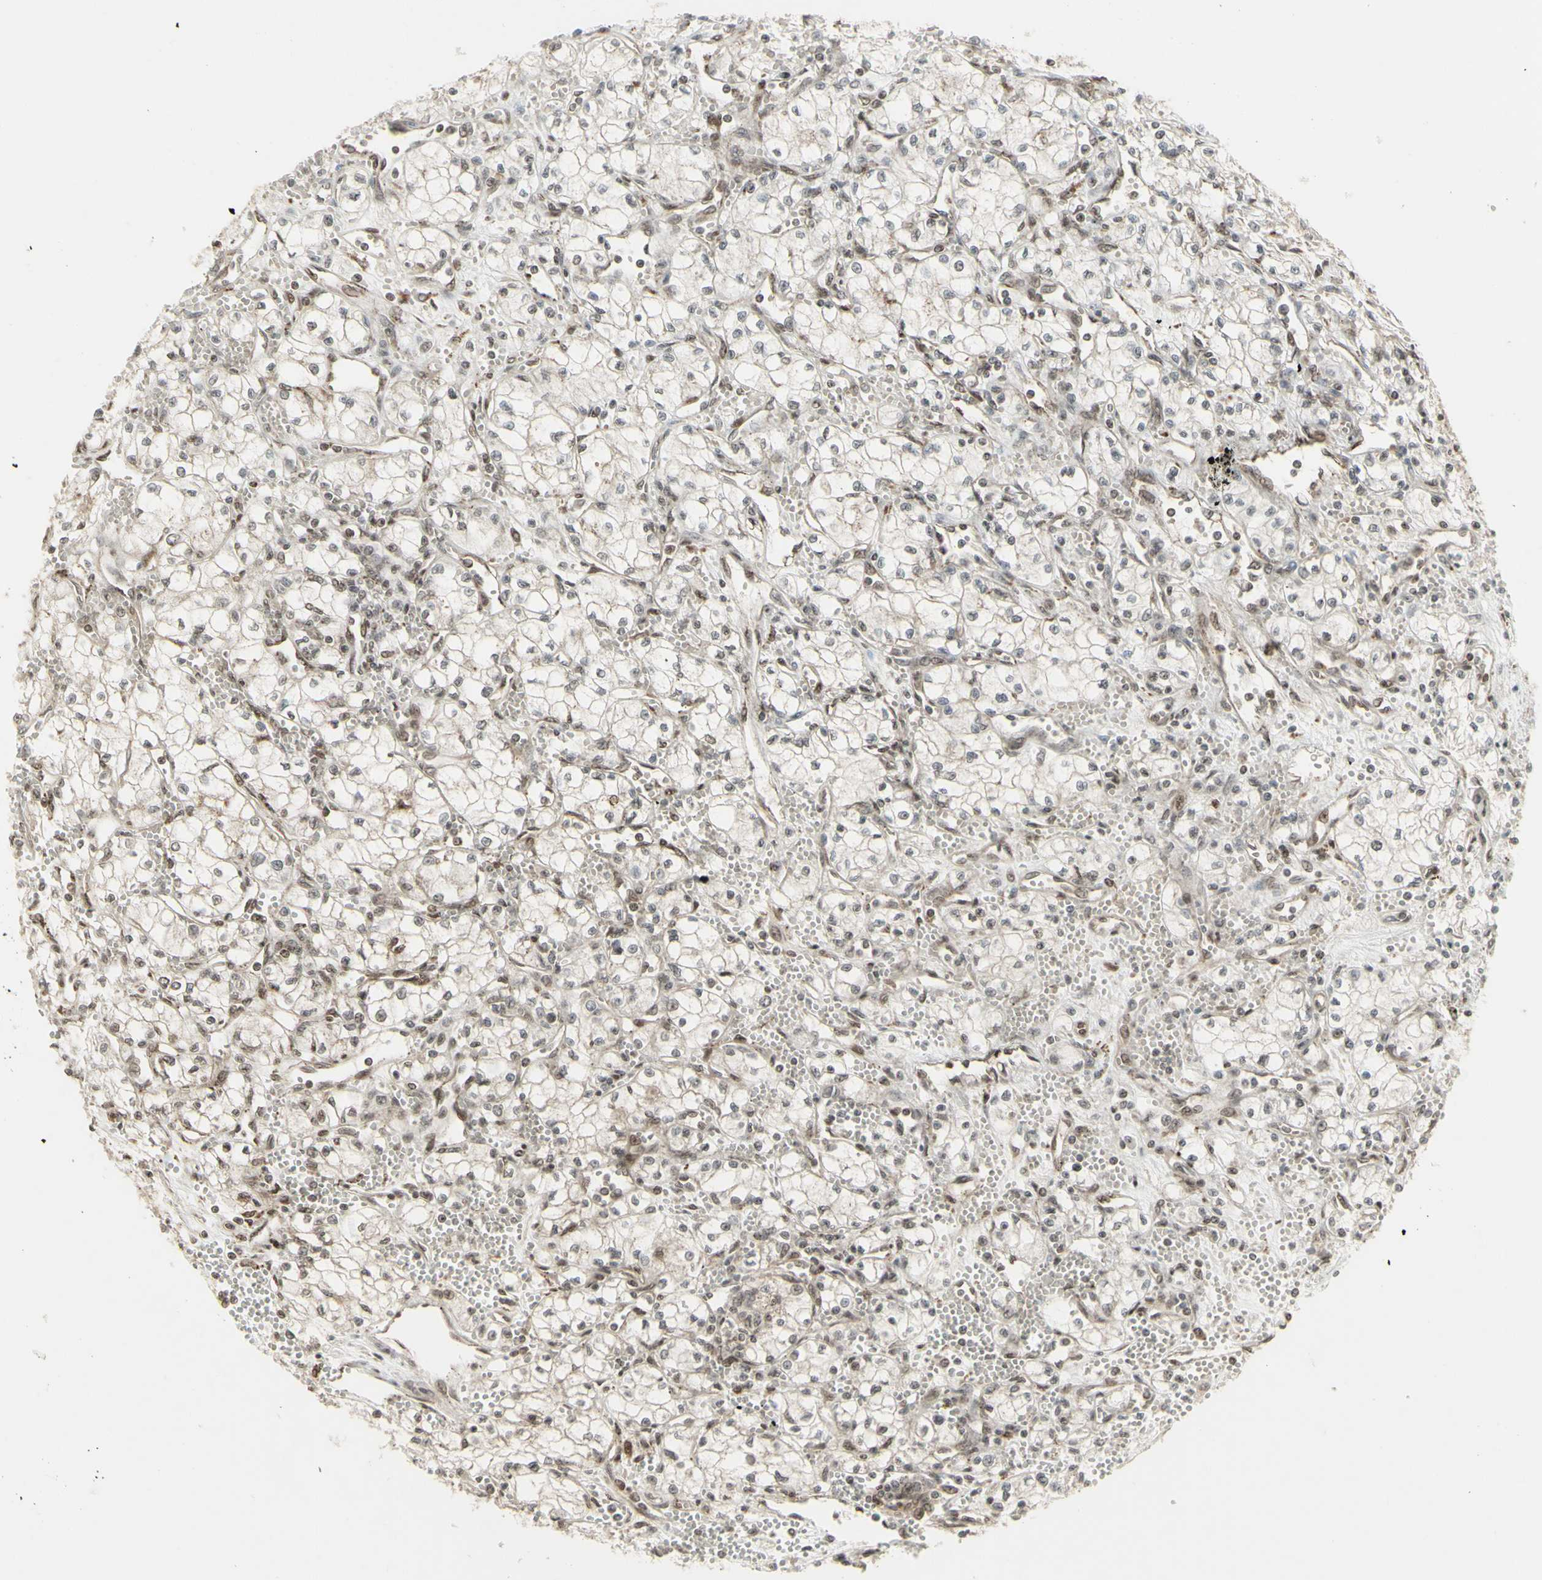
{"staining": {"intensity": "weak", "quantity": "25%-75%", "location": "cytoplasmic/membranous,nuclear"}, "tissue": "renal cancer", "cell_type": "Tumor cells", "image_type": "cancer", "snomed": [{"axis": "morphology", "description": "Normal tissue, NOS"}, {"axis": "morphology", "description": "Adenocarcinoma, NOS"}, {"axis": "topography", "description": "Kidney"}], "caption": "Protein expression analysis of renal cancer (adenocarcinoma) reveals weak cytoplasmic/membranous and nuclear expression in about 25%-75% of tumor cells.", "gene": "CBX1", "patient": {"sex": "male", "age": 59}}